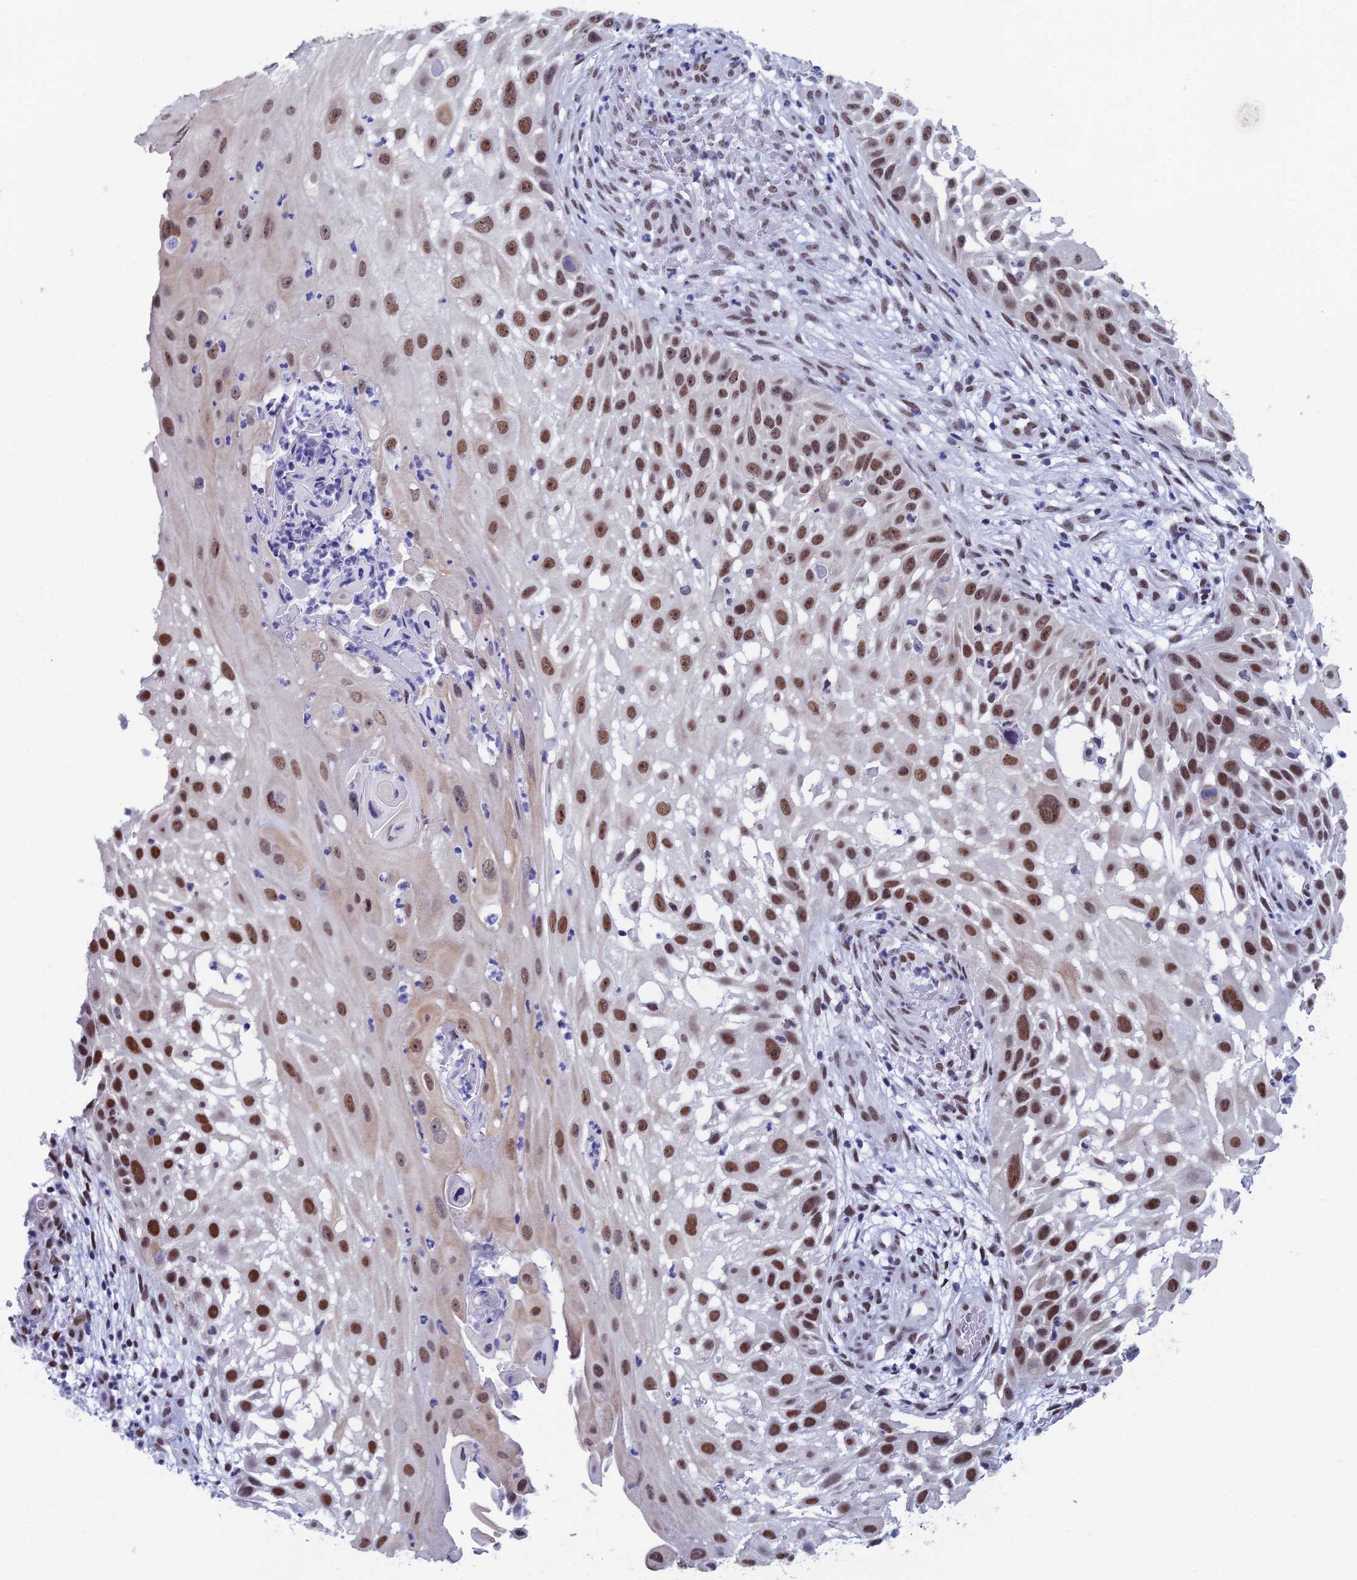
{"staining": {"intensity": "moderate", "quantity": ">75%", "location": "nuclear"}, "tissue": "skin cancer", "cell_type": "Tumor cells", "image_type": "cancer", "snomed": [{"axis": "morphology", "description": "Squamous cell carcinoma, NOS"}, {"axis": "topography", "description": "Skin"}], "caption": "A brown stain highlights moderate nuclear expression of a protein in human skin cancer (squamous cell carcinoma) tumor cells. Nuclei are stained in blue.", "gene": "NABP2", "patient": {"sex": "female", "age": 44}}